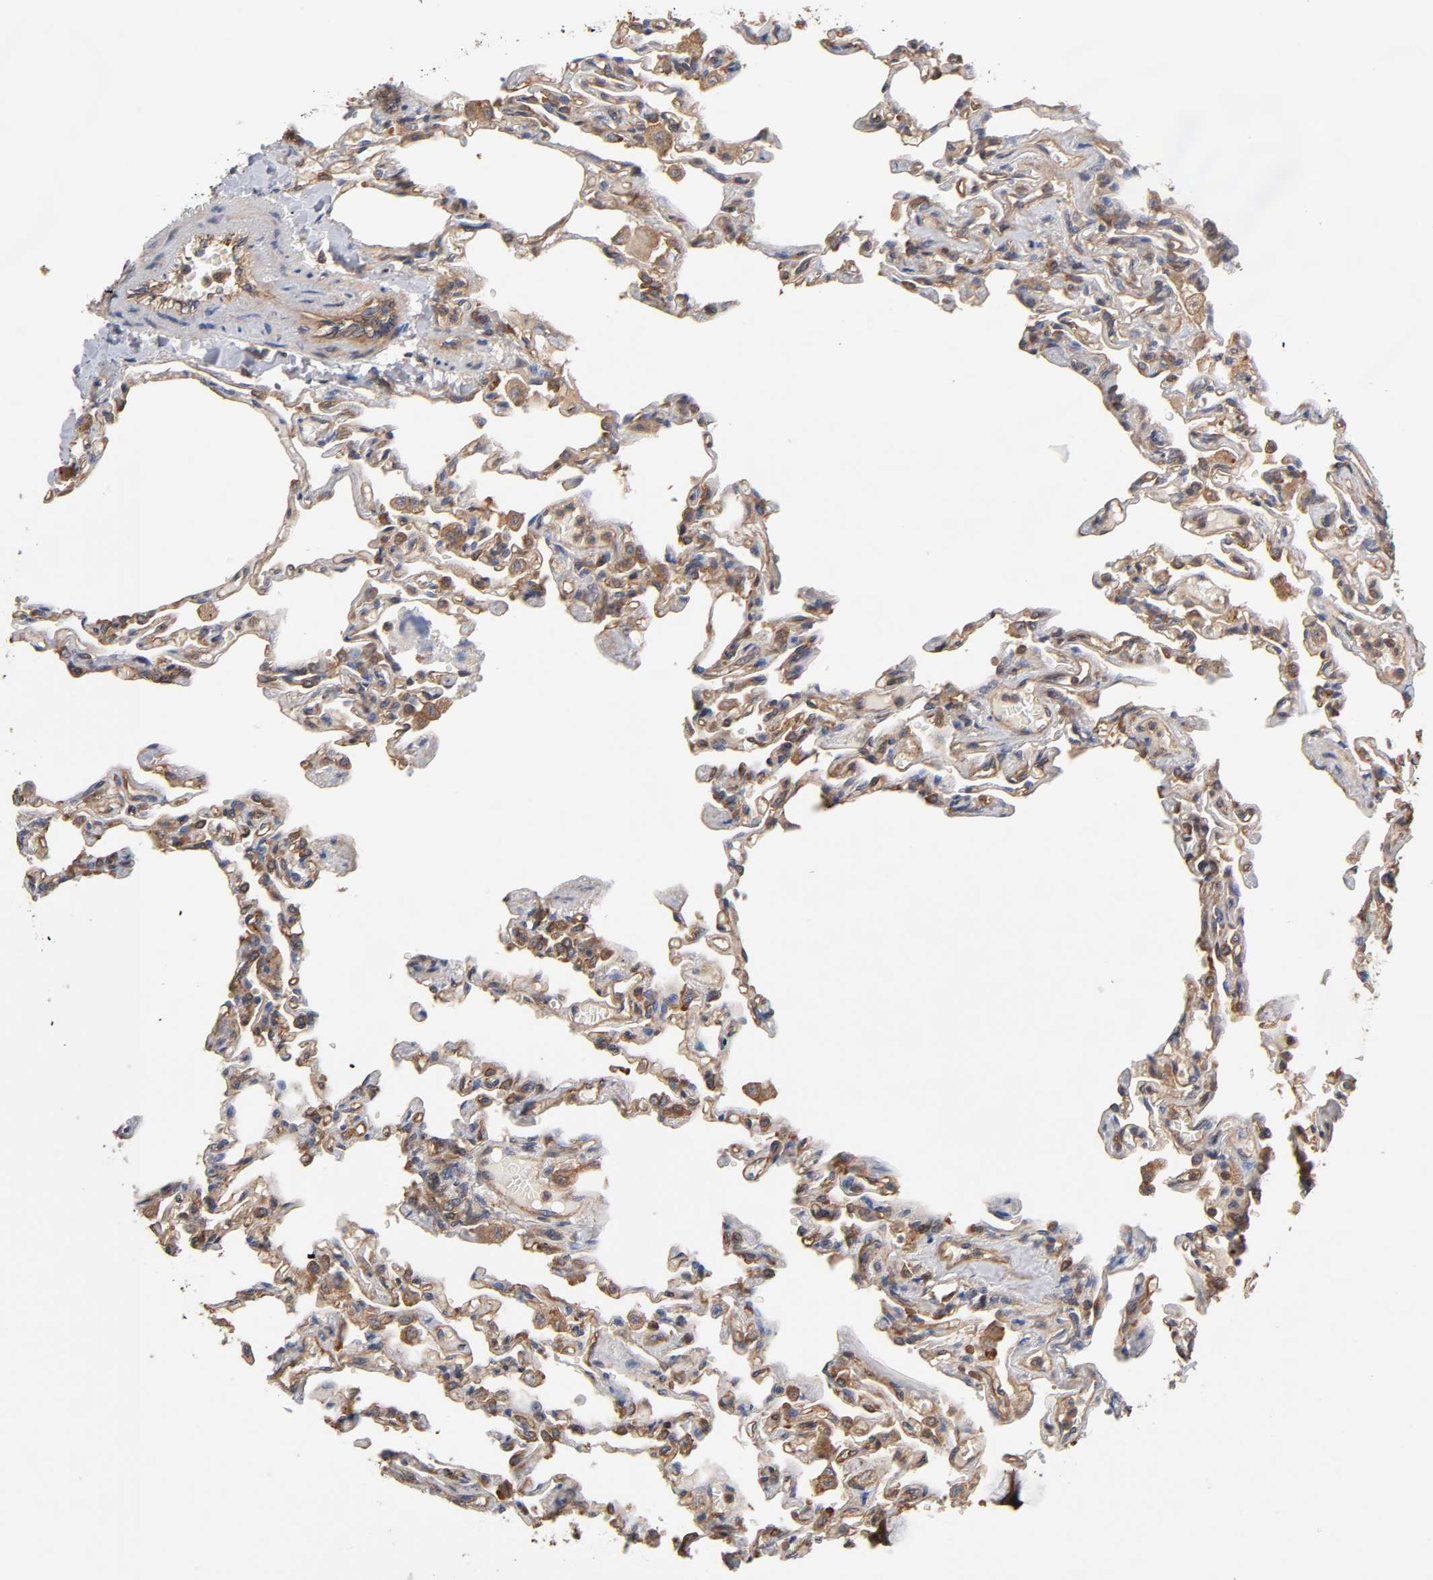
{"staining": {"intensity": "moderate", "quantity": ">75%", "location": "cytoplasmic/membranous"}, "tissue": "lung", "cell_type": "Alveolar cells", "image_type": "normal", "snomed": [{"axis": "morphology", "description": "Normal tissue, NOS"}, {"axis": "topography", "description": "Lung"}], "caption": "A brown stain shows moderate cytoplasmic/membranous expression of a protein in alveolar cells of benign lung. (DAB IHC, brown staining for protein, blue staining for nuclei).", "gene": "LAMTOR2", "patient": {"sex": "male", "age": 21}}